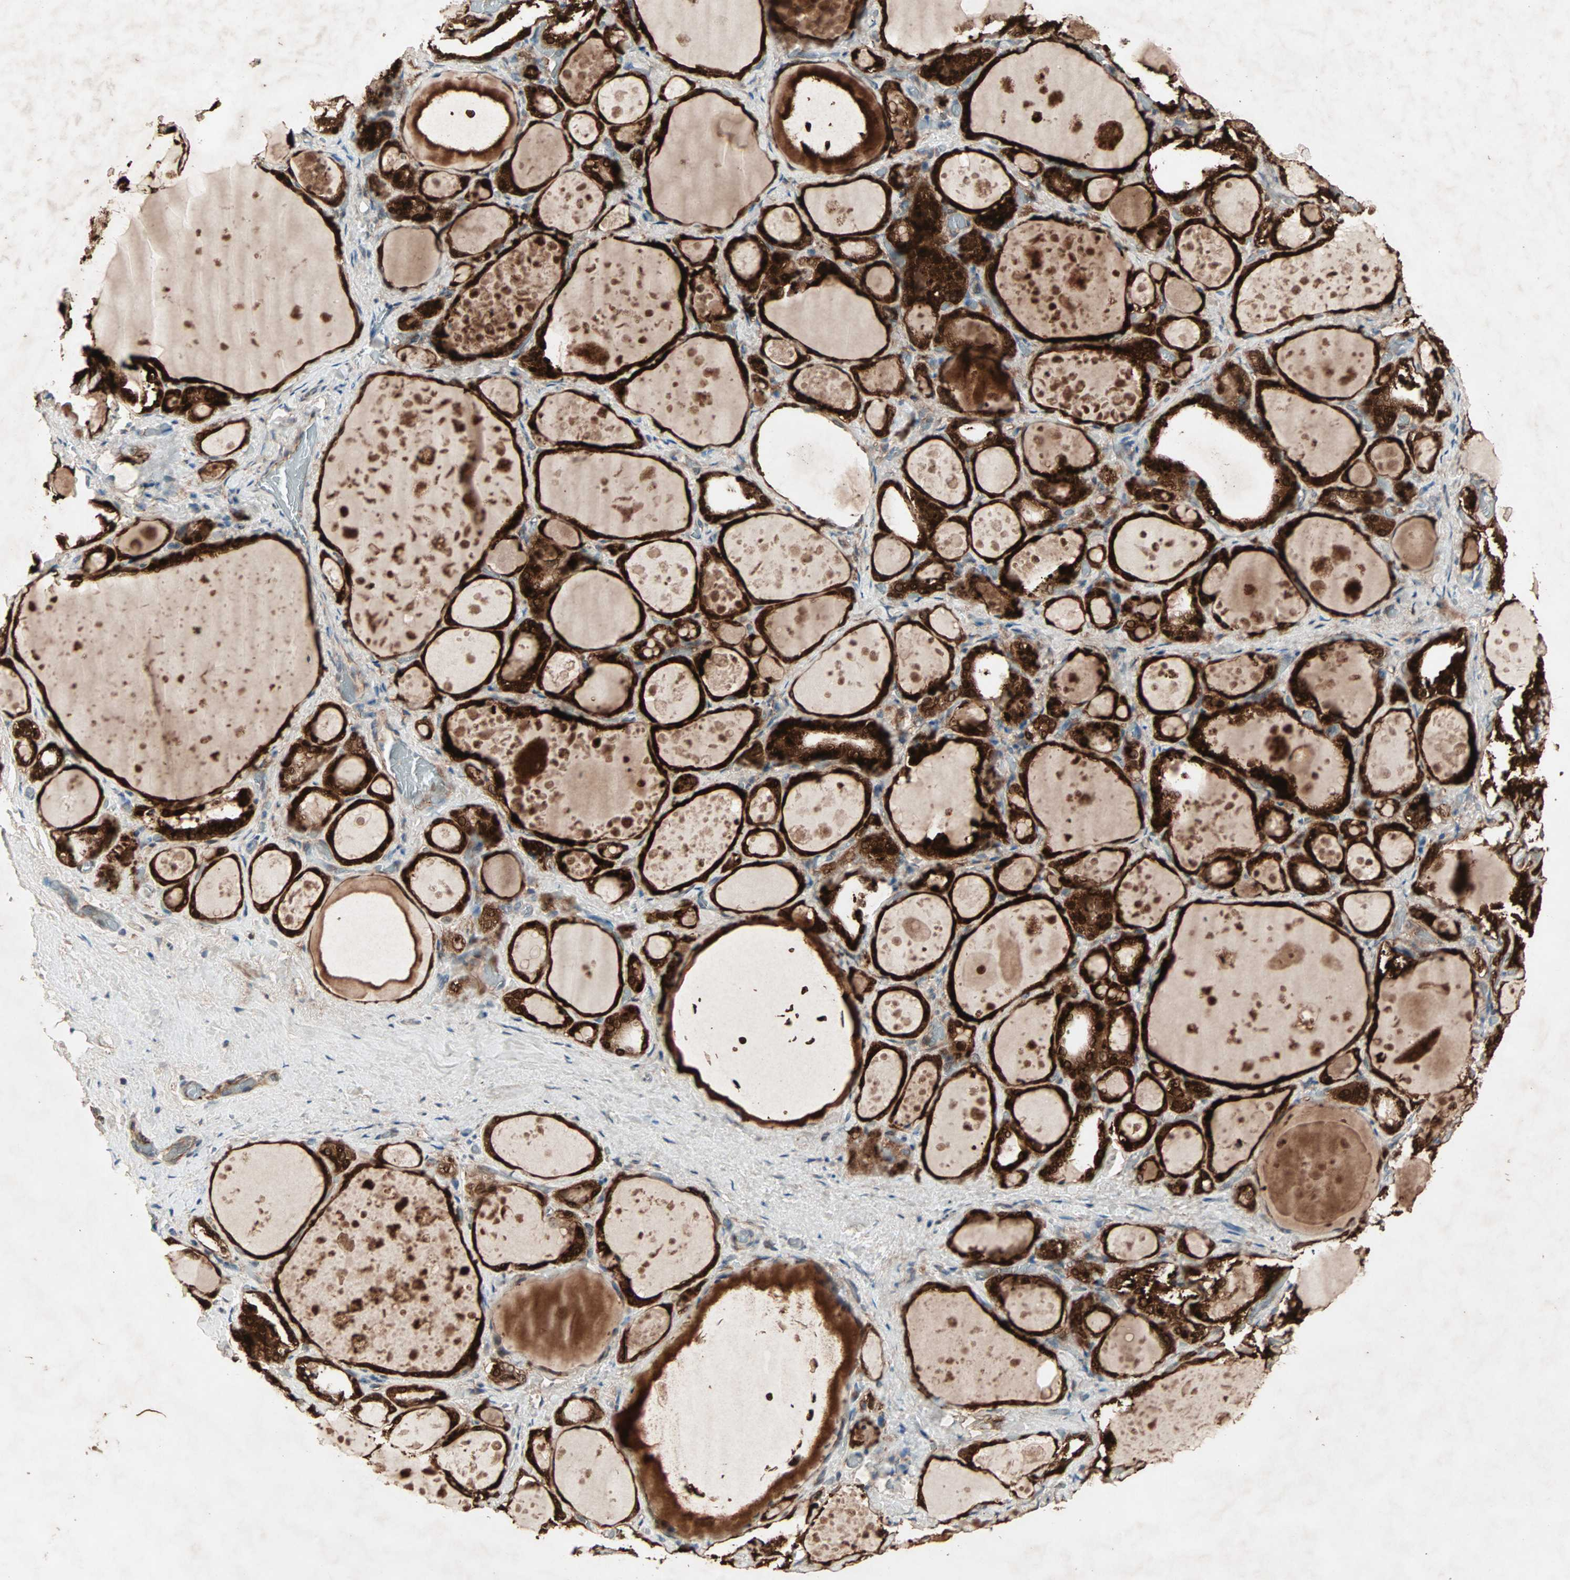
{"staining": {"intensity": "strong", "quantity": ">75%", "location": "cytoplasmic/membranous"}, "tissue": "thyroid gland", "cell_type": "Glandular cells", "image_type": "normal", "snomed": [{"axis": "morphology", "description": "Normal tissue, NOS"}, {"axis": "topography", "description": "Thyroid gland"}], "caption": "Protein staining of normal thyroid gland shows strong cytoplasmic/membranous staining in about >75% of glandular cells.", "gene": "SDSL", "patient": {"sex": "female", "age": 75}}